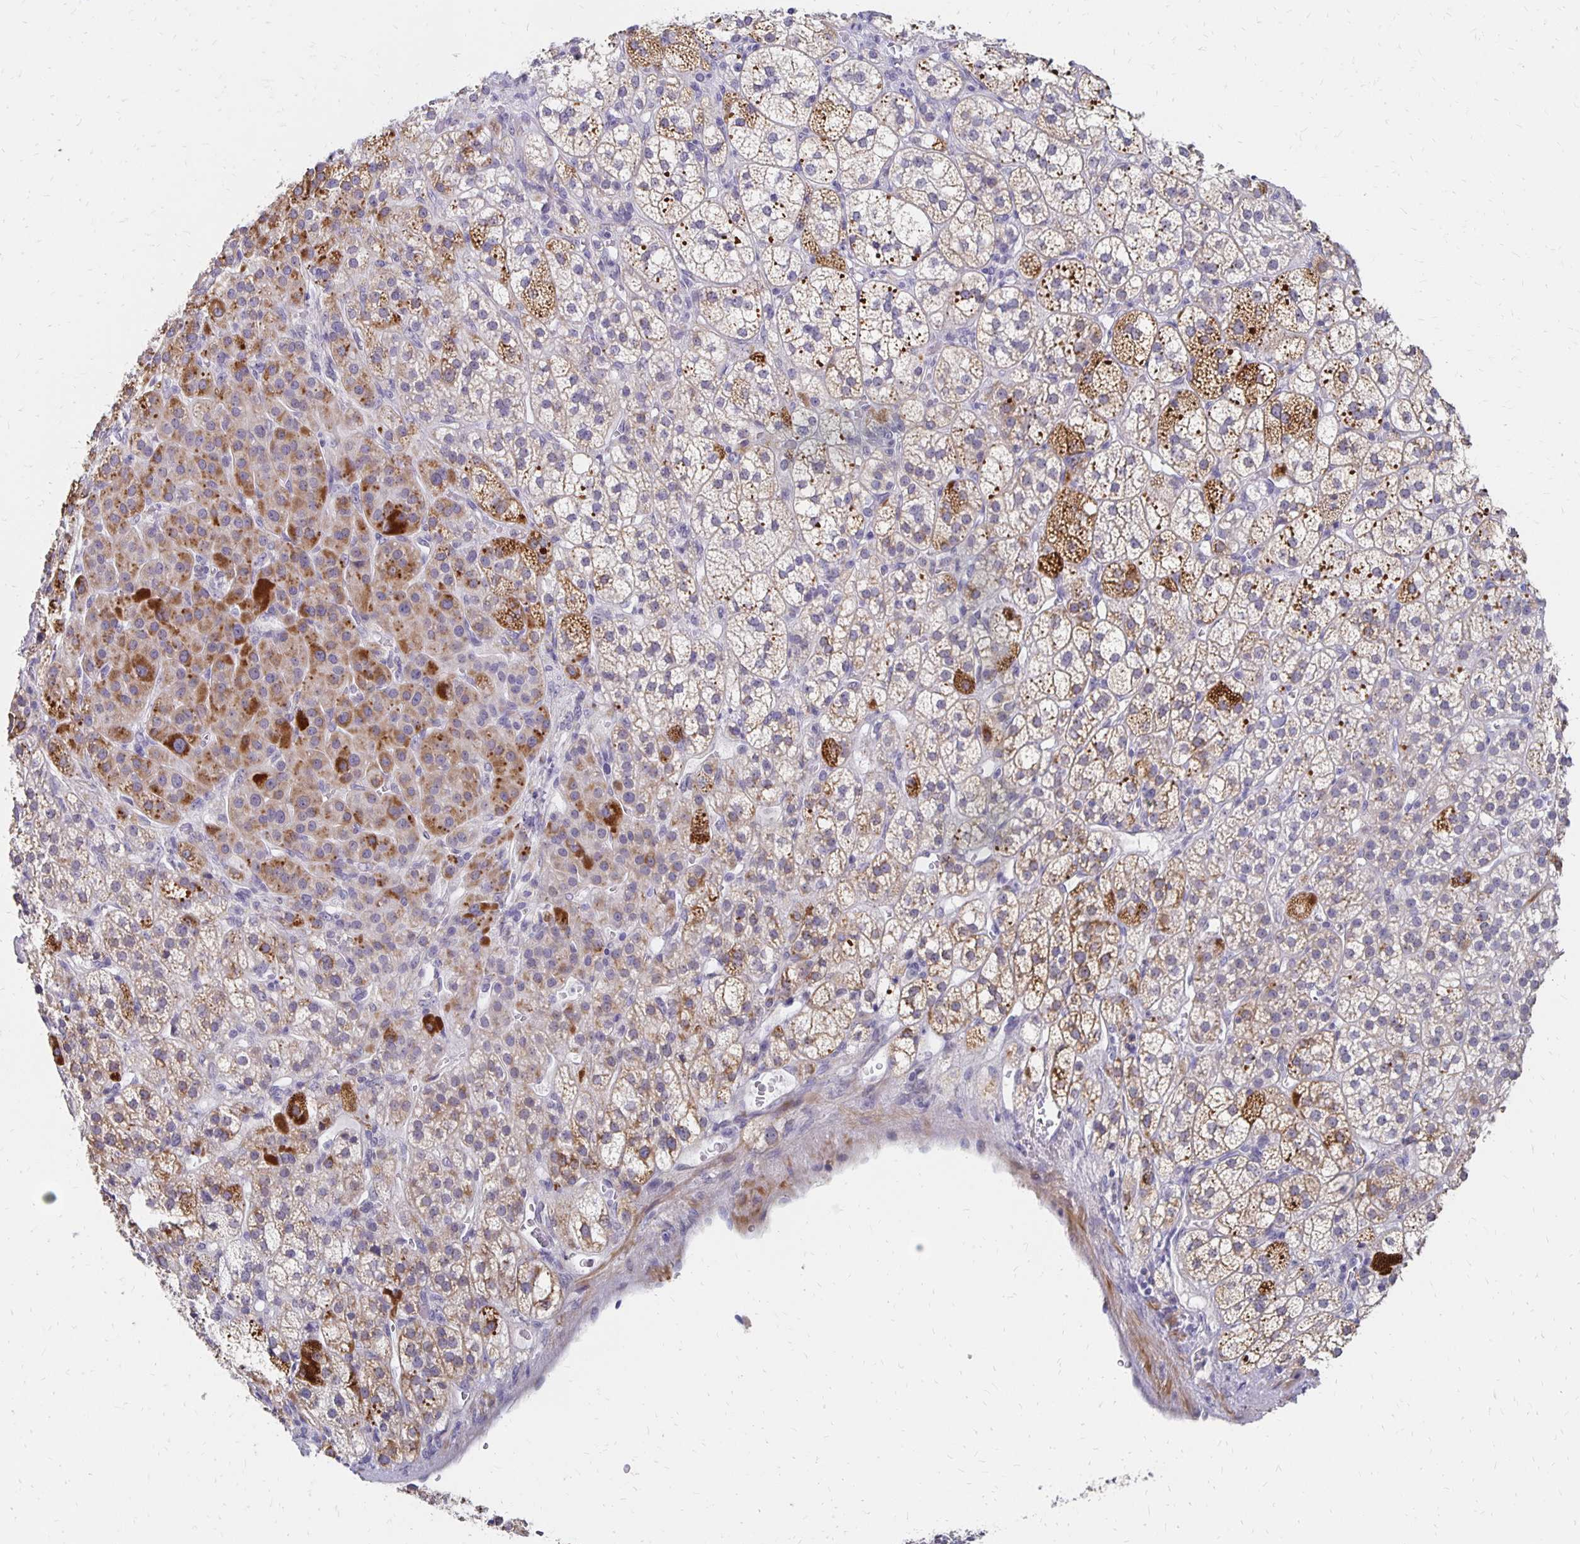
{"staining": {"intensity": "strong", "quantity": "25%-75%", "location": "cytoplasmic/membranous"}, "tissue": "adrenal gland", "cell_type": "Glandular cells", "image_type": "normal", "snomed": [{"axis": "morphology", "description": "Normal tissue, NOS"}, {"axis": "topography", "description": "Adrenal gland"}], "caption": "Normal adrenal gland shows strong cytoplasmic/membranous positivity in about 25%-75% of glandular cells The protein of interest is shown in brown color, while the nuclei are stained blue..", "gene": "ATOSB", "patient": {"sex": "female", "age": 60}}